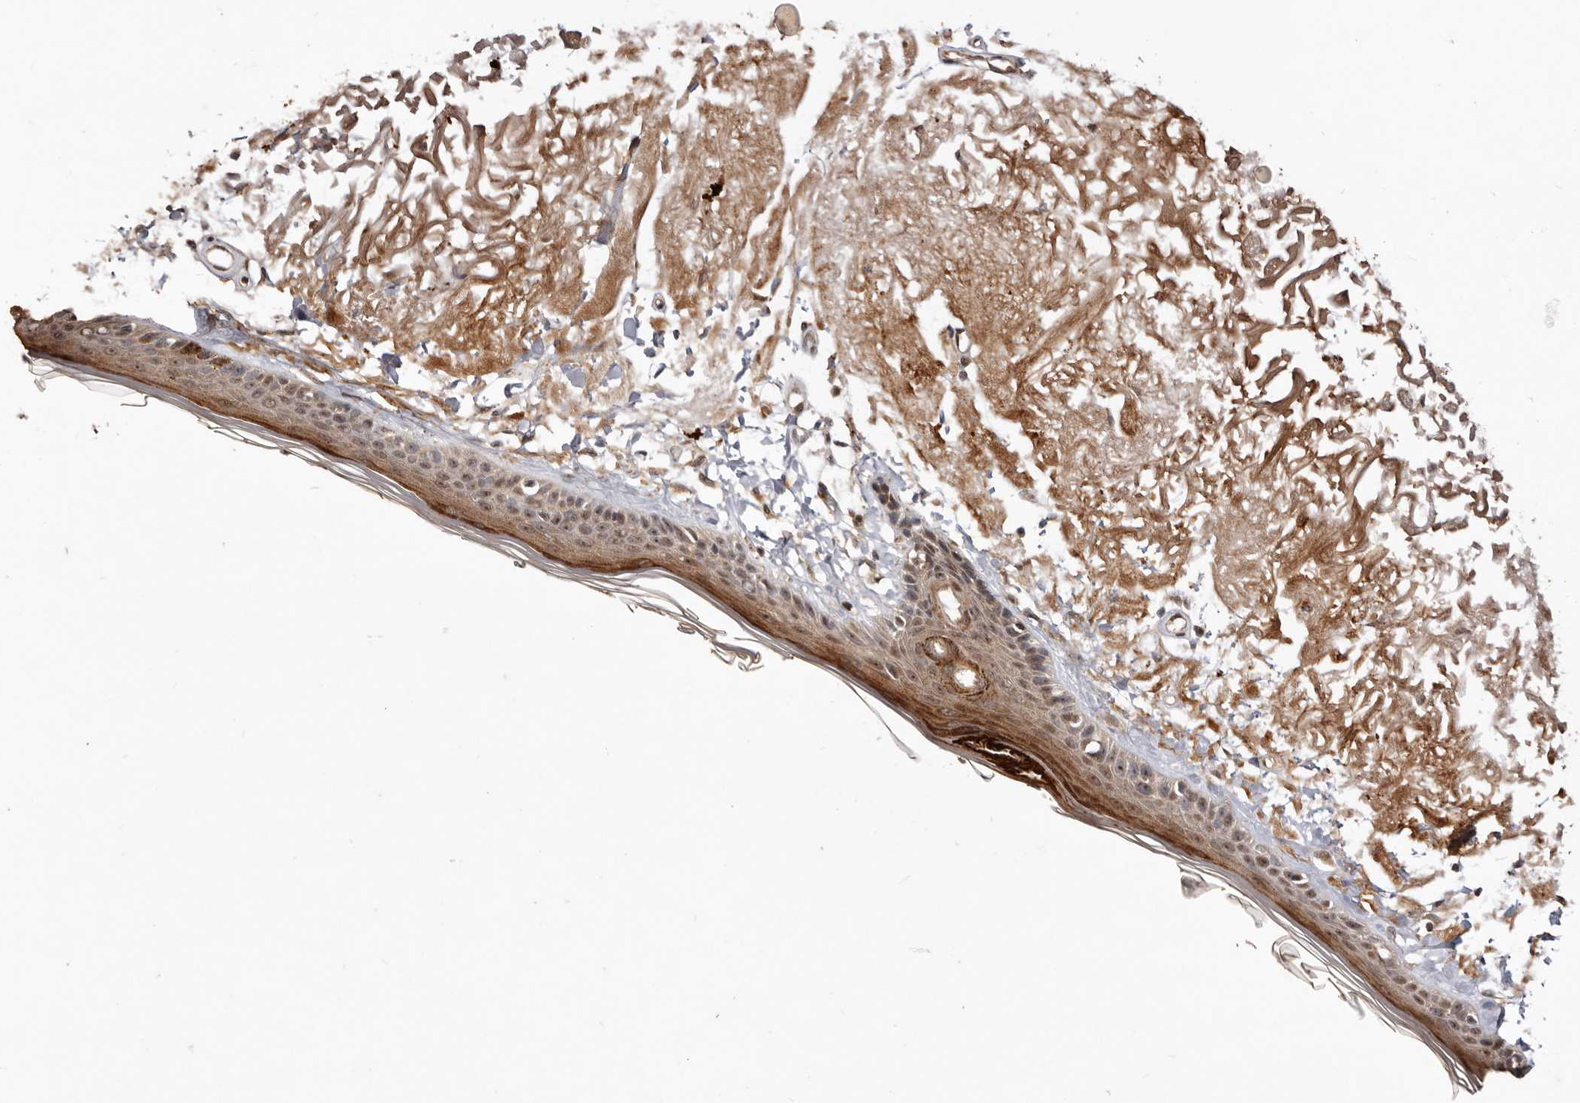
{"staining": {"intensity": "moderate", "quantity": ">75%", "location": "cytoplasmic/membranous,nuclear"}, "tissue": "skin", "cell_type": "Fibroblasts", "image_type": "normal", "snomed": [{"axis": "morphology", "description": "Normal tissue, NOS"}, {"axis": "topography", "description": "Skin"}, {"axis": "topography", "description": "Skeletal muscle"}], "caption": "Protein expression analysis of unremarkable skin exhibits moderate cytoplasmic/membranous,nuclear staining in about >75% of fibroblasts. (IHC, brightfield microscopy, high magnification).", "gene": "NOTCH1", "patient": {"sex": "male", "age": 83}}